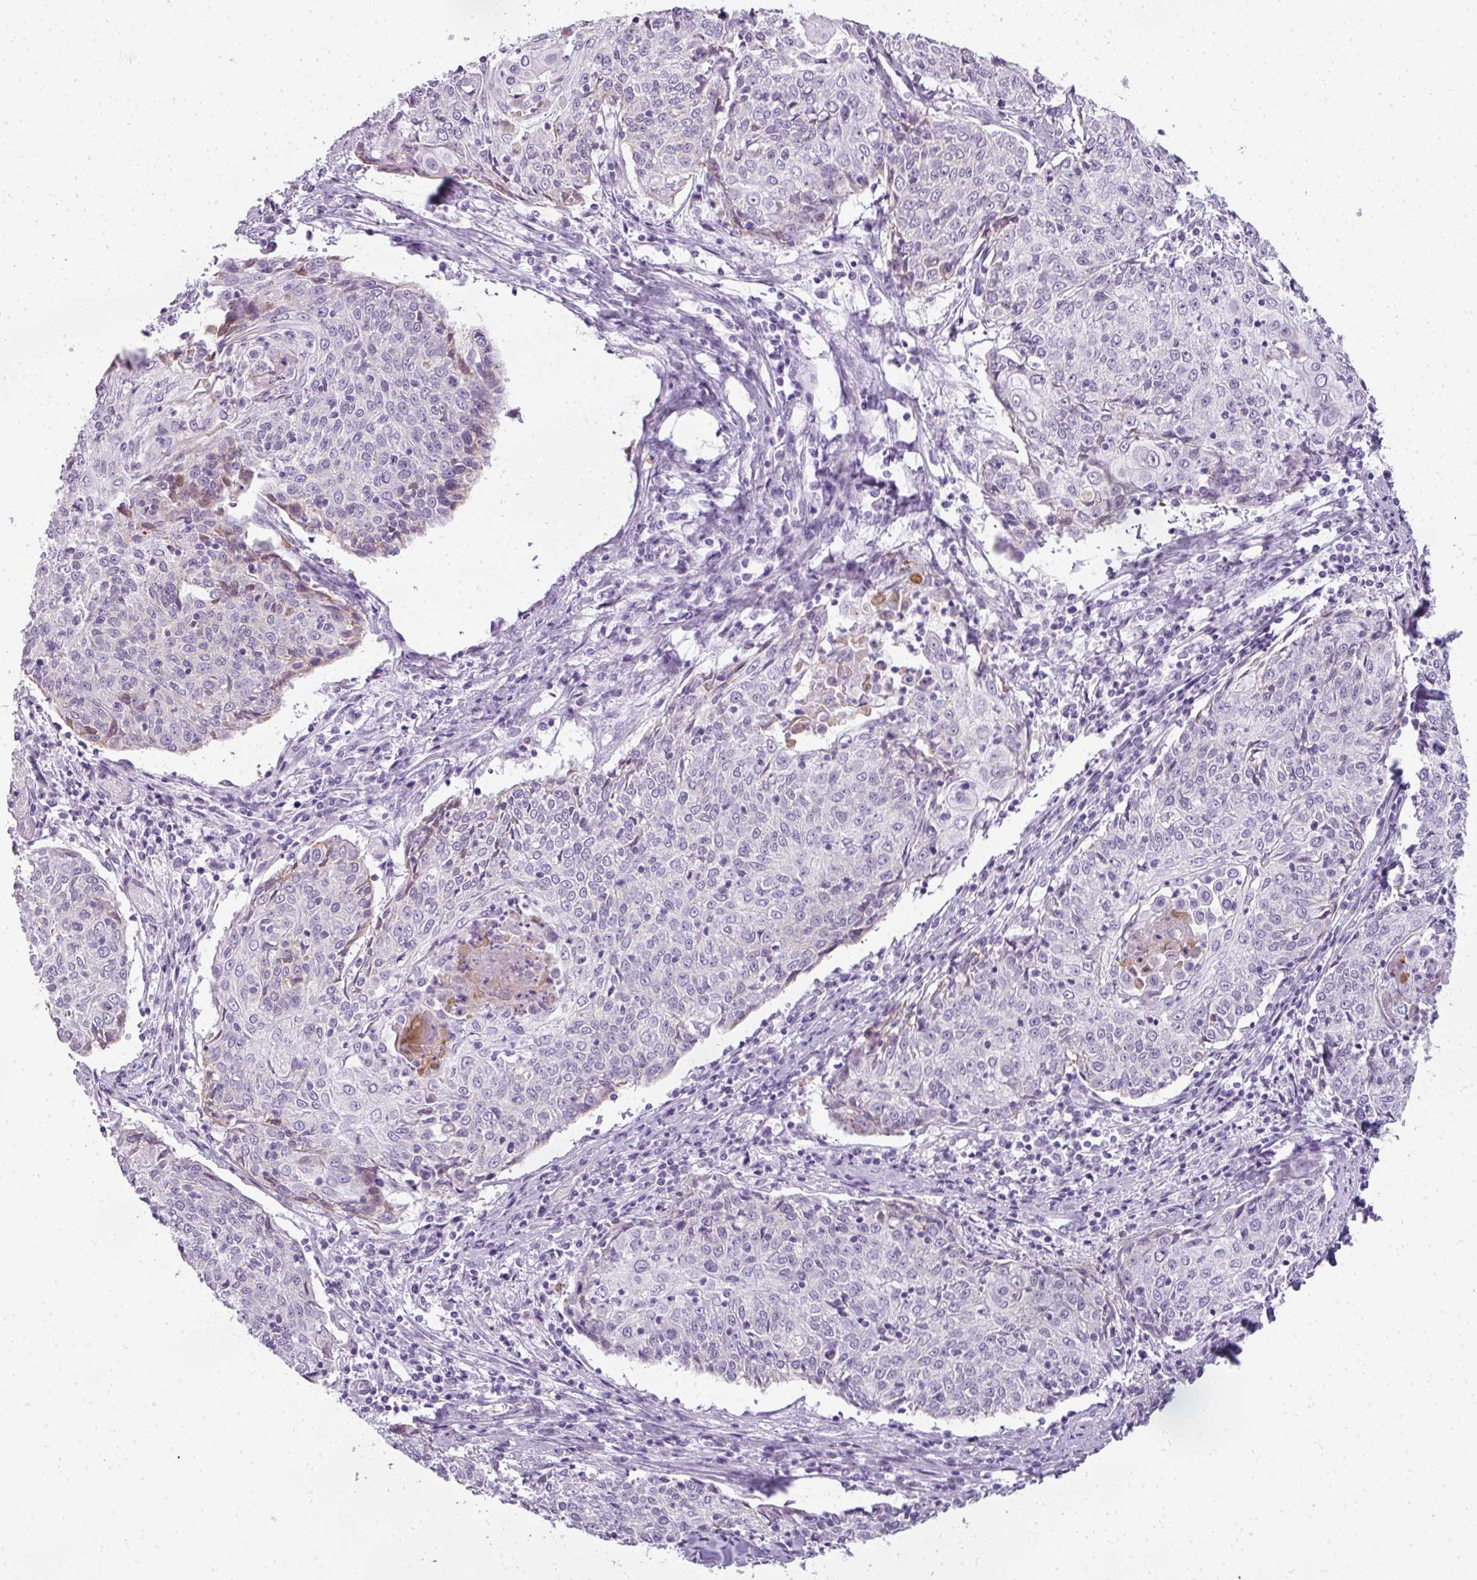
{"staining": {"intensity": "negative", "quantity": "none", "location": "none"}, "tissue": "cervical cancer", "cell_type": "Tumor cells", "image_type": "cancer", "snomed": [{"axis": "morphology", "description": "Squamous cell carcinoma, NOS"}, {"axis": "topography", "description": "Cervix"}], "caption": "The IHC image has no significant positivity in tumor cells of cervical squamous cell carcinoma tissue.", "gene": "RBMY1F", "patient": {"sex": "female", "age": 48}}